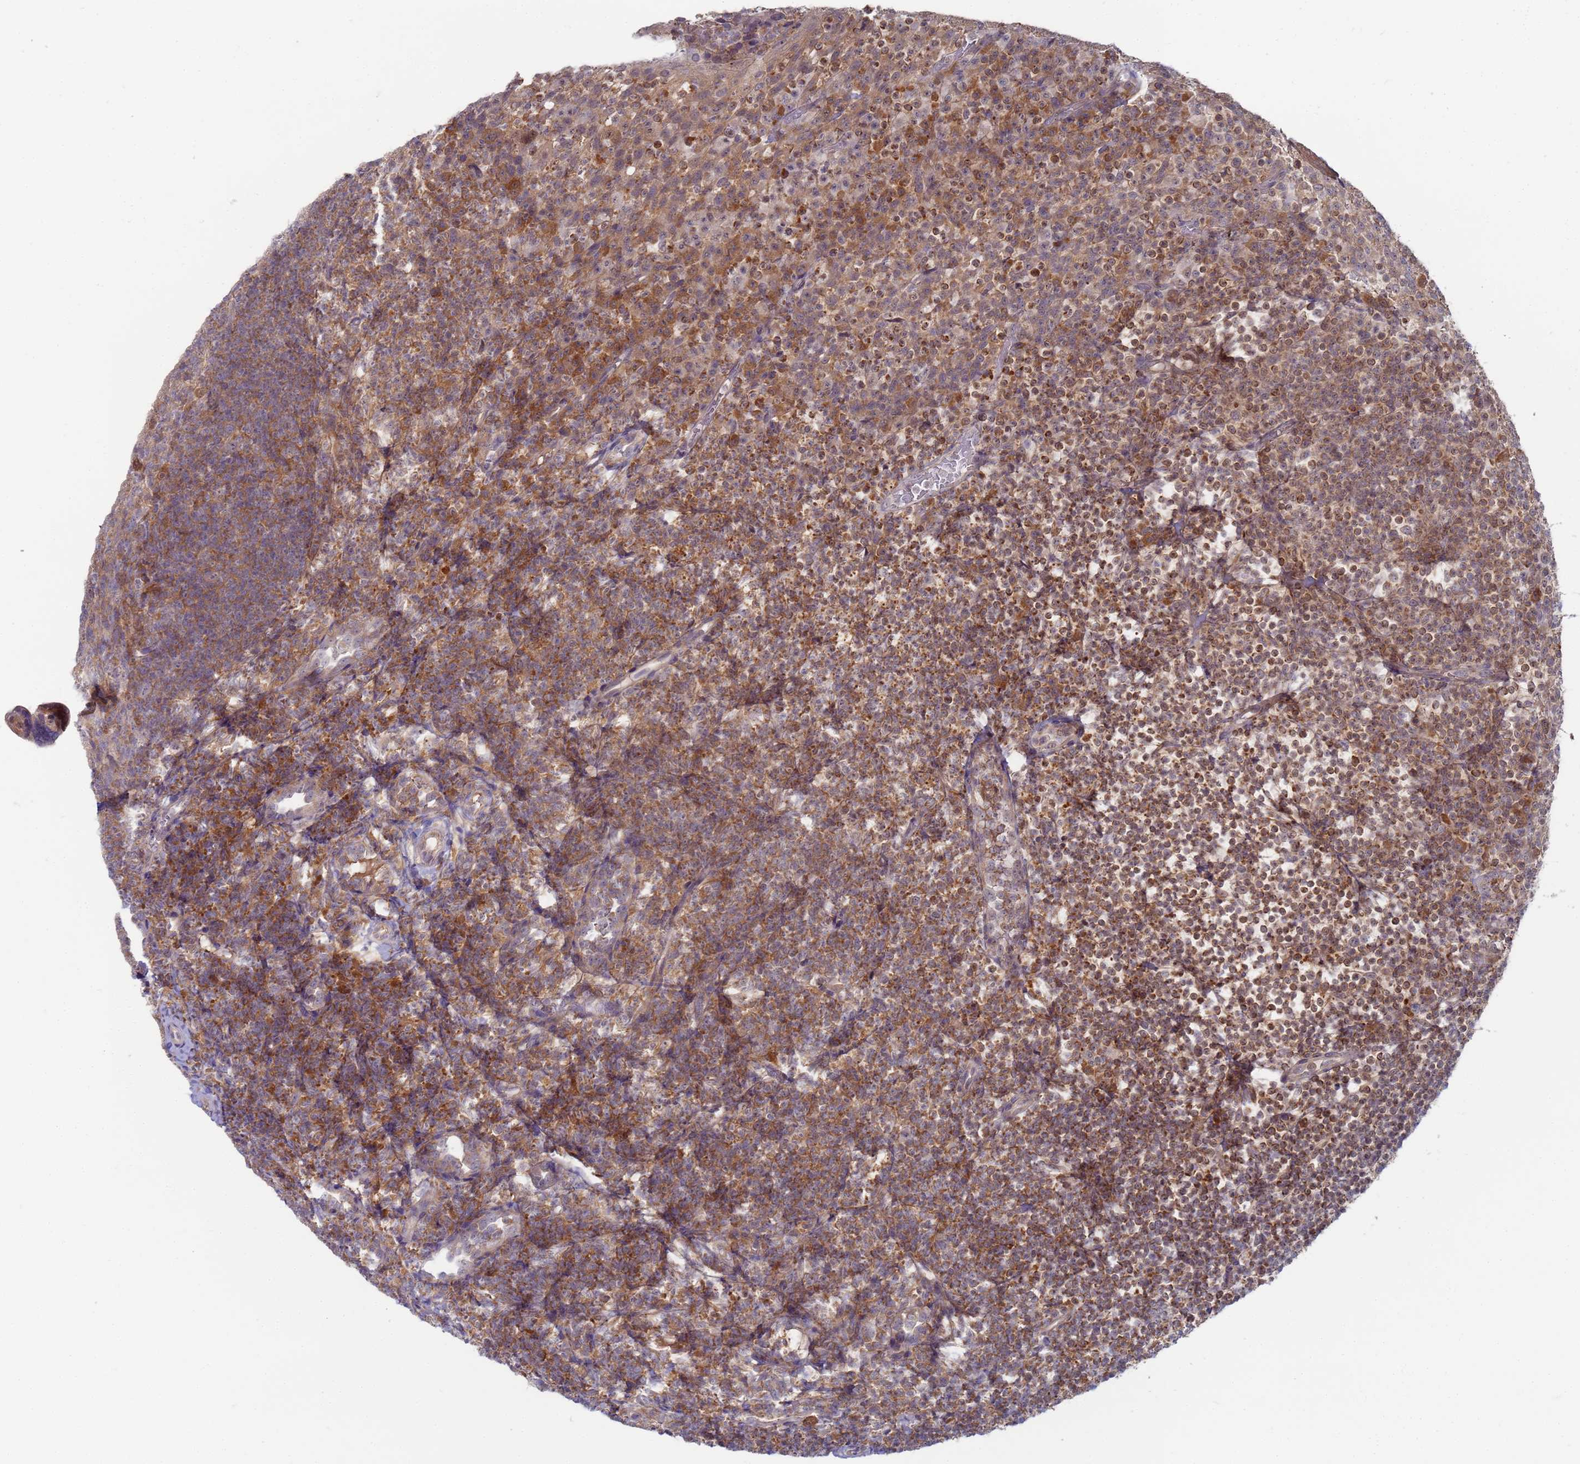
{"staining": {"intensity": "moderate", "quantity": "<25%", "location": "cytoplasmic/membranous"}, "tissue": "tonsil", "cell_type": "Germinal center cells", "image_type": "normal", "snomed": [{"axis": "morphology", "description": "Normal tissue, NOS"}, {"axis": "topography", "description": "Tonsil"}], "caption": "Protein staining of normal tonsil demonstrates moderate cytoplasmic/membranous expression in approximately <25% of germinal center cells.", "gene": "SHARPIN", "patient": {"sex": "female", "age": 10}}